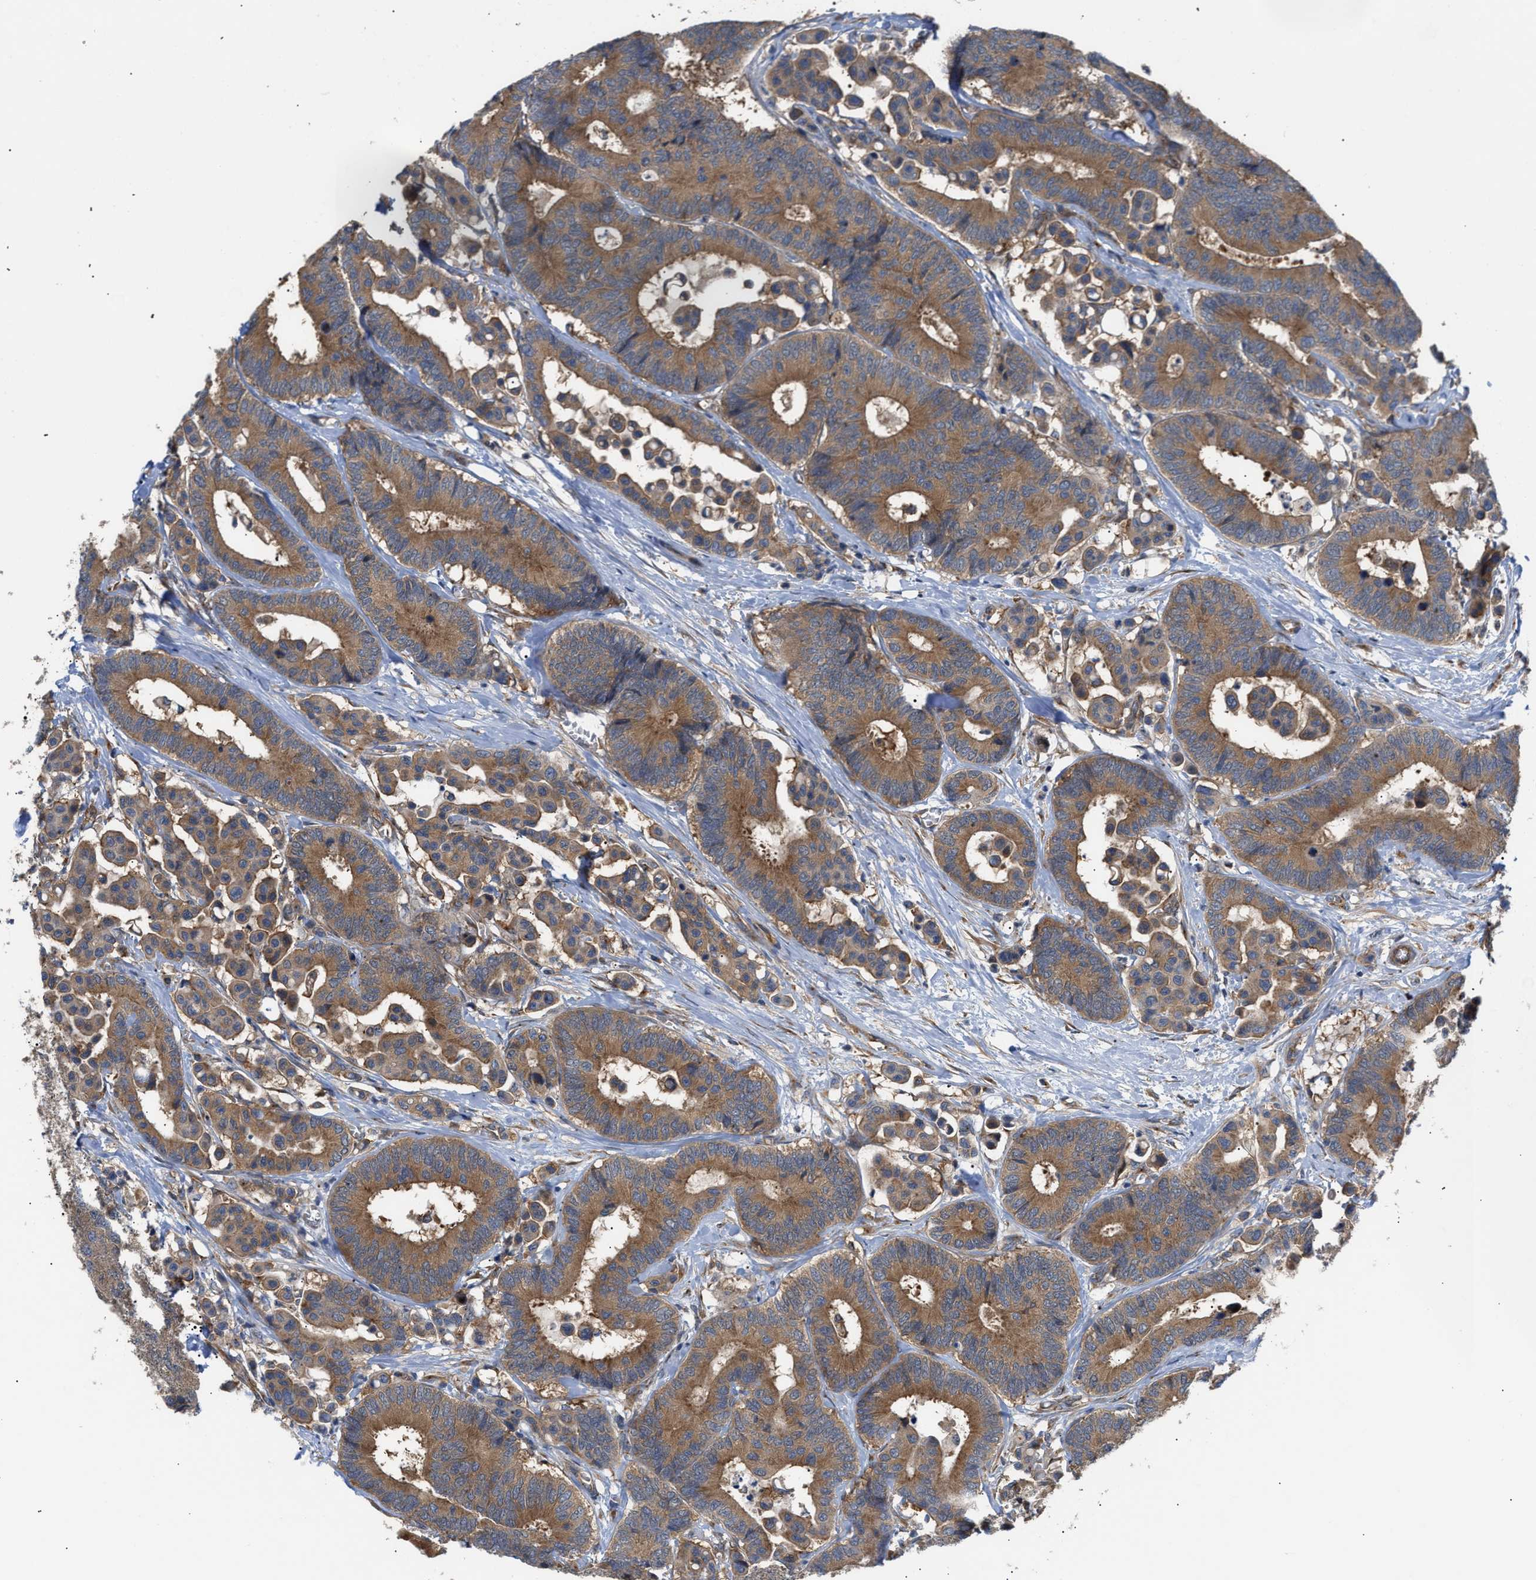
{"staining": {"intensity": "moderate", "quantity": ">75%", "location": "cytoplasmic/membranous"}, "tissue": "colorectal cancer", "cell_type": "Tumor cells", "image_type": "cancer", "snomed": [{"axis": "morphology", "description": "Normal tissue, NOS"}, {"axis": "morphology", "description": "Adenocarcinoma, NOS"}, {"axis": "topography", "description": "Colon"}], "caption": "High-magnification brightfield microscopy of colorectal cancer stained with DAB (3,3'-diaminobenzidine) (brown) and counterstained with hematoxylin (blue). tumor cells exhibit moderate cytoplasmic/membranous expression is identified in about>75% of cells.", "gene": "LAPTM4B", "patient": {"sex": "male", "age": 82}}